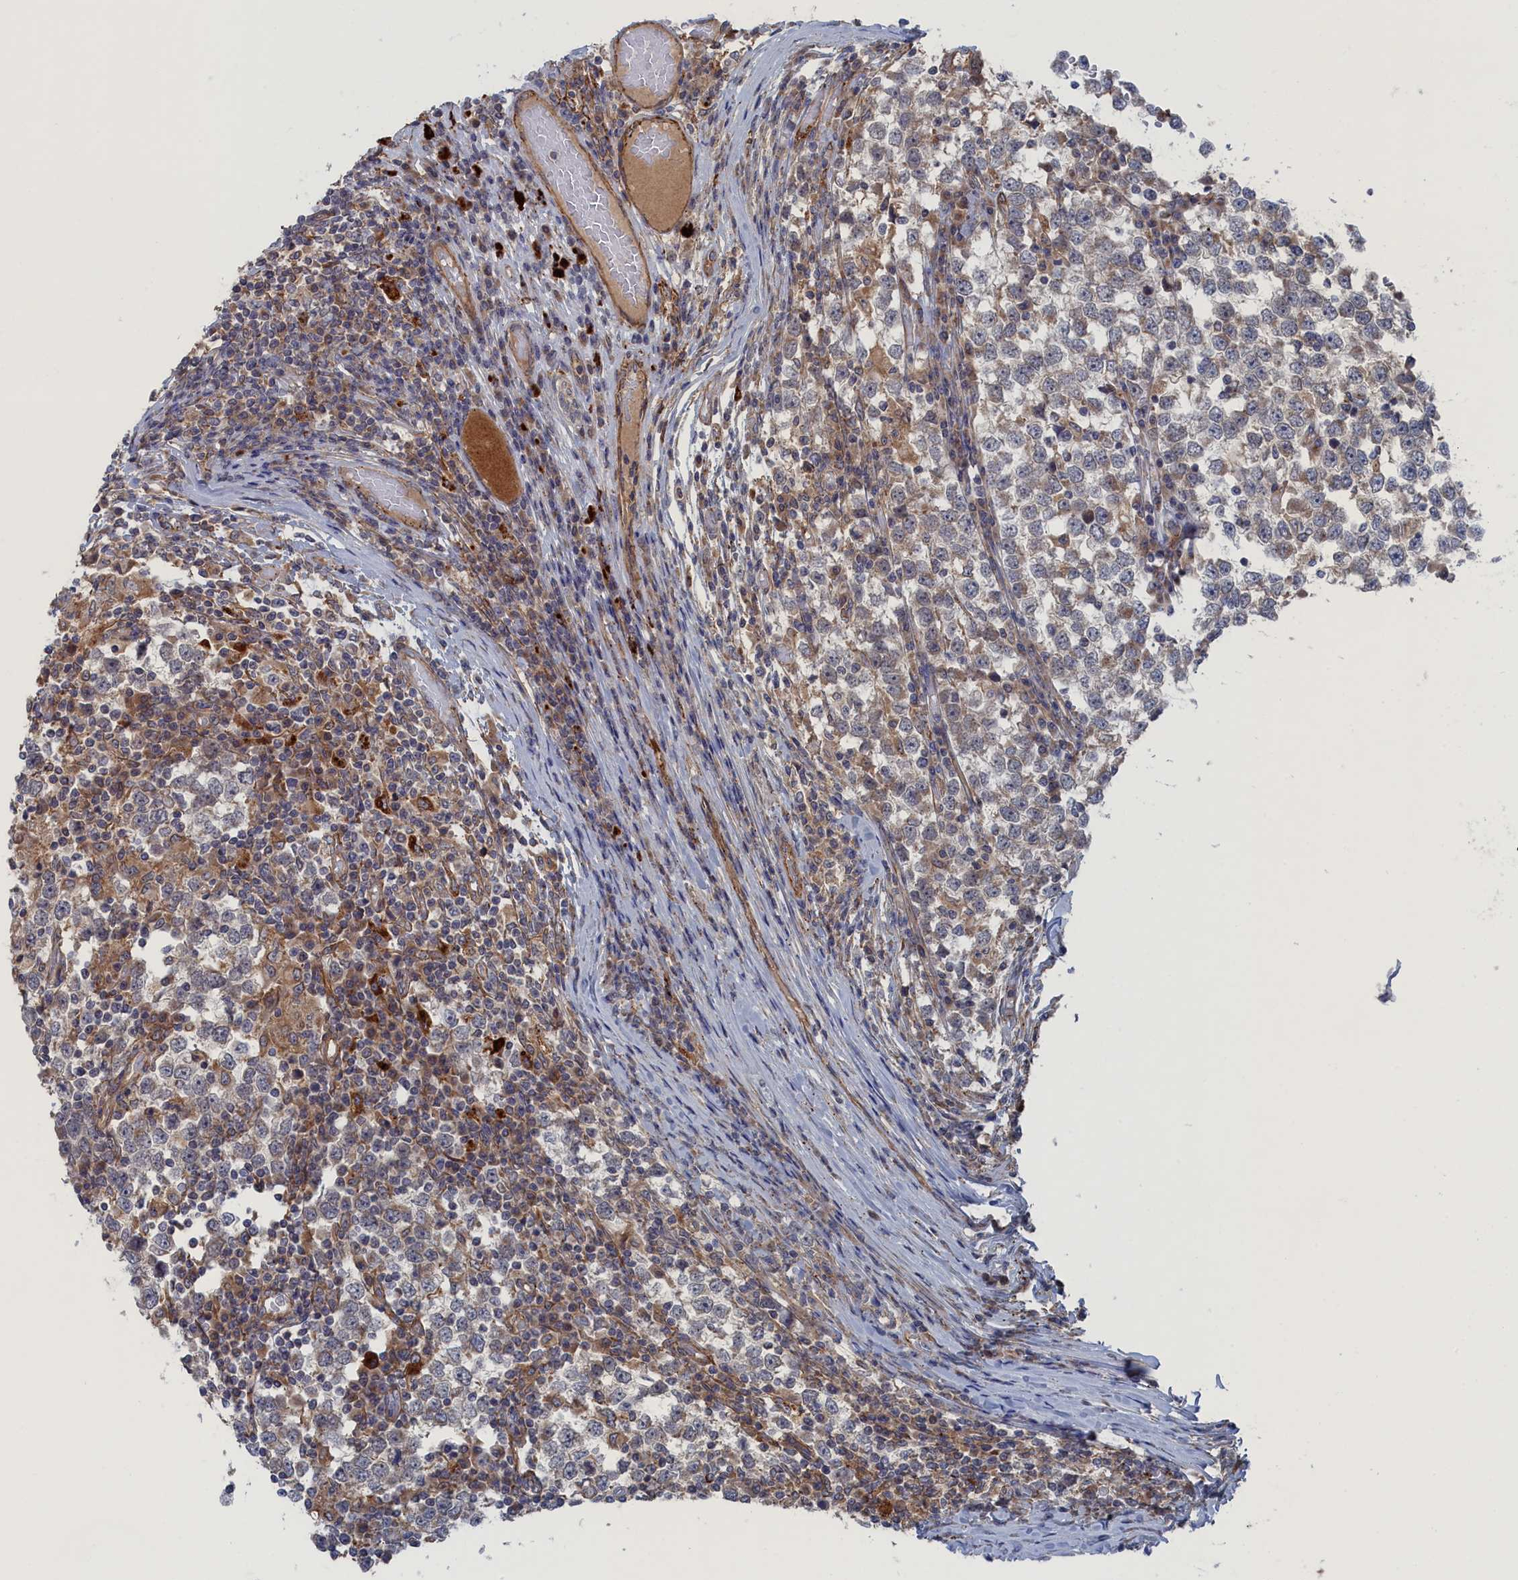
{"staining": {"intensity": "weak", "quantity": "25%-75%", "location": "cytoplasmic/membranous"}, "tissue": "testis cancer", "cell_type": "Tumor cells", "image_type": "cancer", "snomed": [{"axis": "morphology", "description": "Seminoma, NOS"}, {"axis": "topography", "description": "Testis"}], "caption": "Weak cytoplasmic/membranous expression for a protein is present in approximately 25%-75% of tumor cells of testis cancer (seminoma) using immunohistochemistry.", "gene": "FILIP1L", "patient": {"sex": "male", "age": 65}}